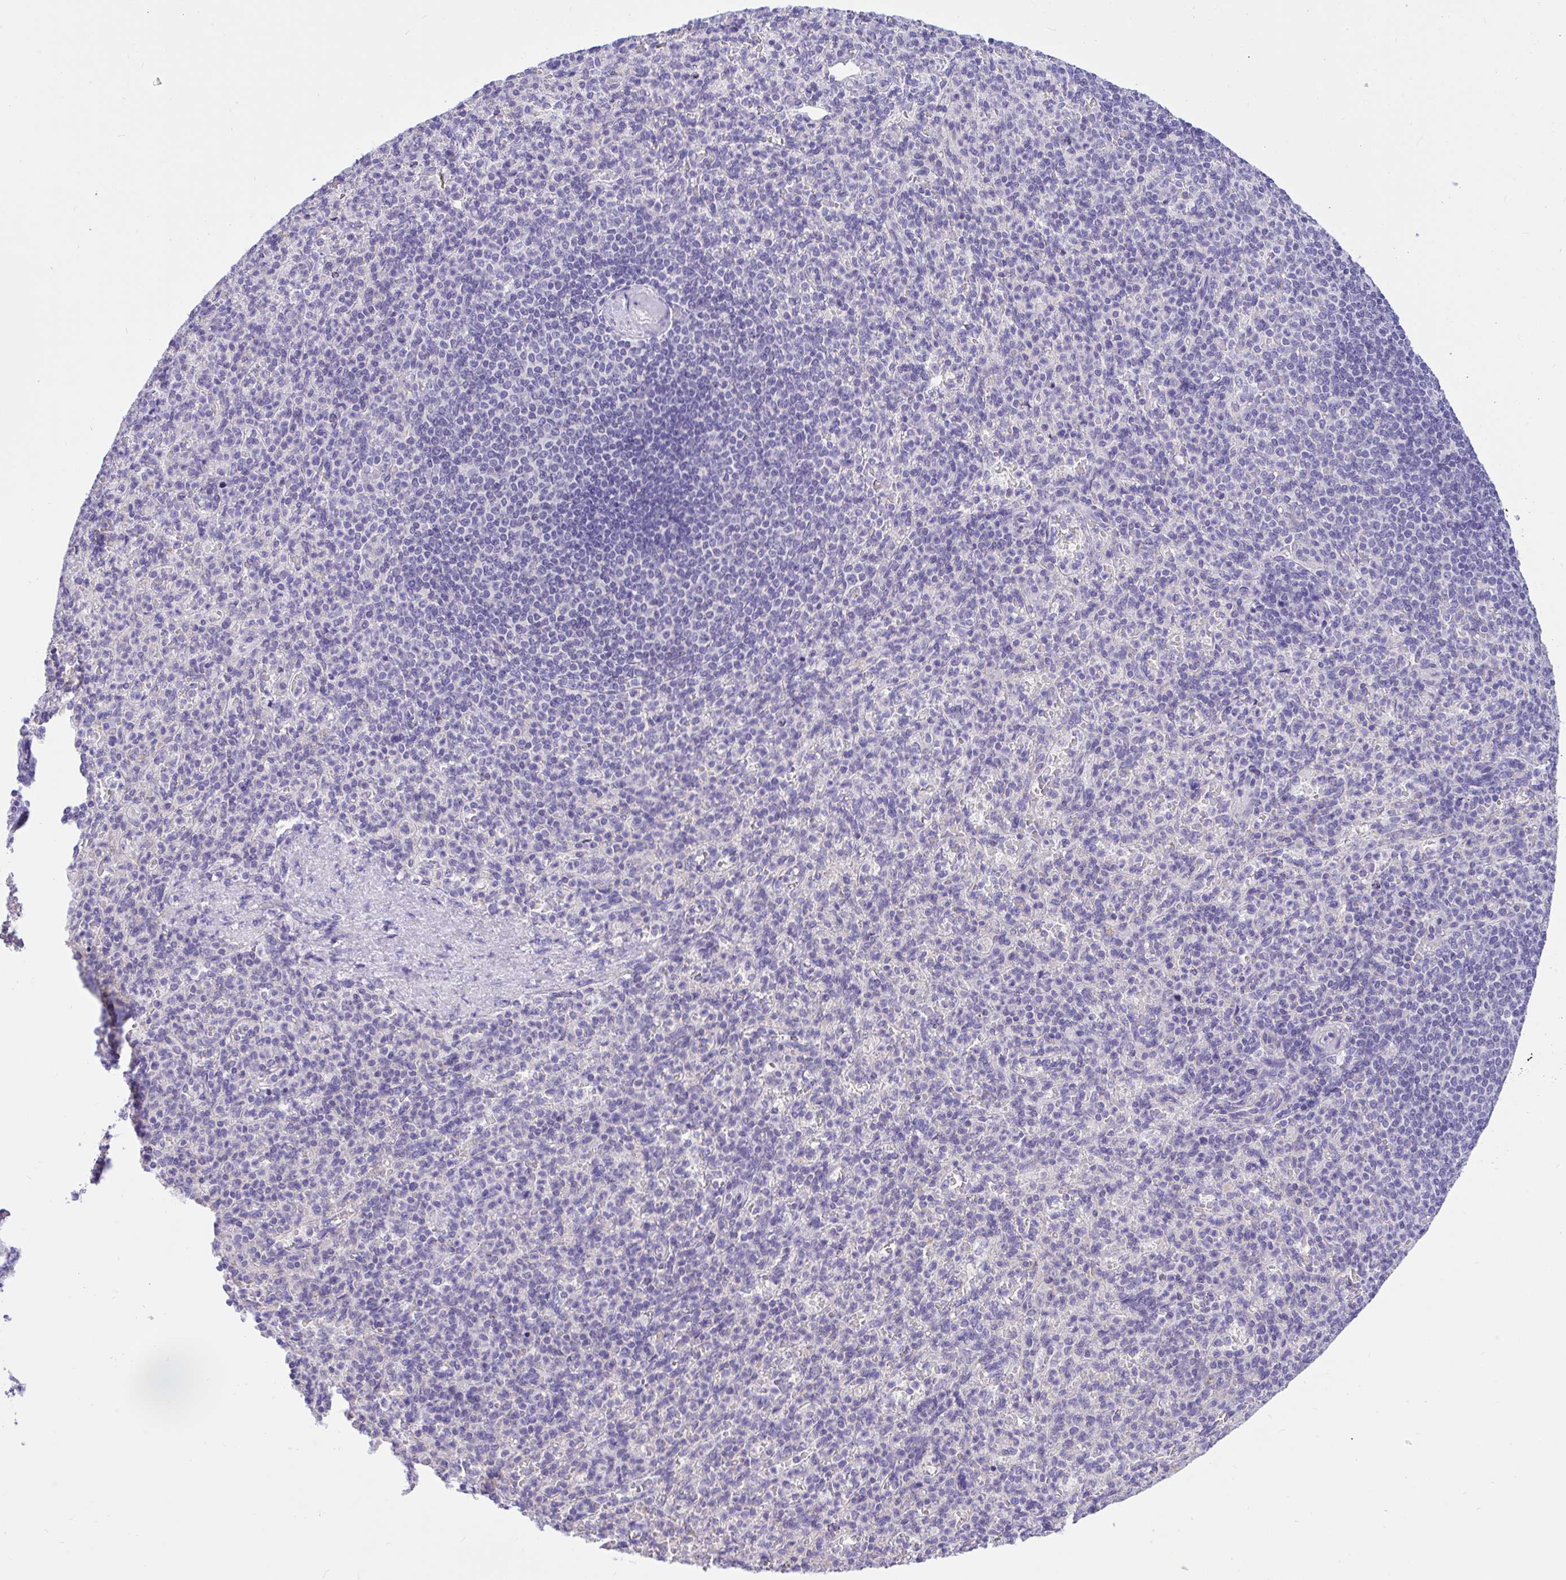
{"staining": {"intensity": "negative", "quantity": "none", "location": "none"}, "tissue": "spleen", "cell_type": "Cells in red pulp", "image_type": "normal", "snomed": [{"axis": "morphology", "description": "Normal tissue, NOS"}, {"axis": "topography", "description": "Spleen"}], "caption": "Spleen was stained to show a protein in brown. There is no significant staining in cells in red pulp. The staining is performed using DAB (3,3'-diaminobenzidine) brown chromogen with nuclei counter-stained in using hematoxylin.", "gene": "TLN2", "patient": {"sex": "female", "age": 74}}